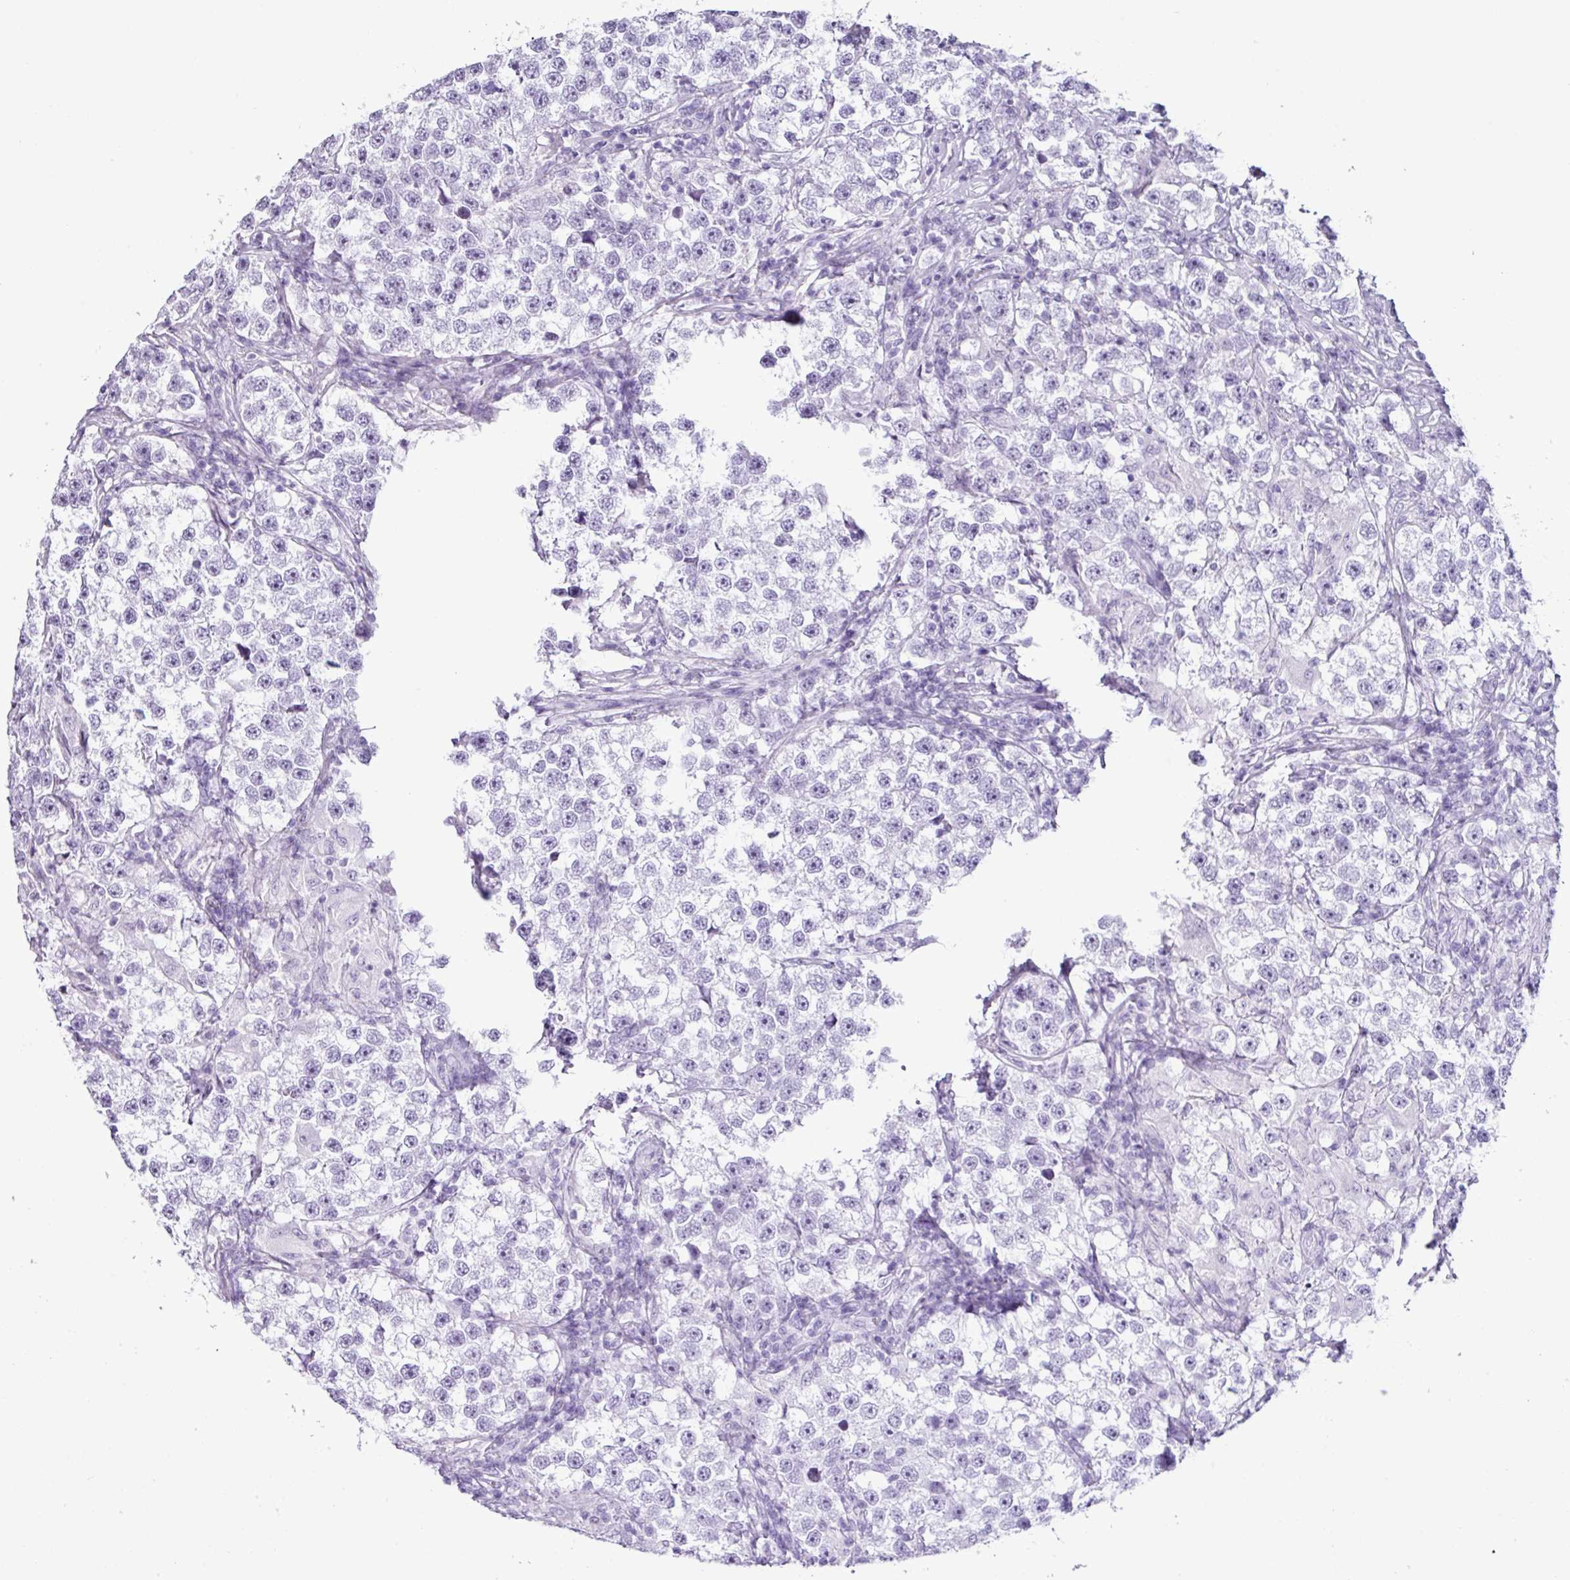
{"staining": {"intensity": "negative", "quantity": "none", "location": "none"}, "tissue": "testis cancer", "cell_type": "Tumor cells", "image_type": "cancer", "snomed": [{"axis": "morphology", "description": "Seminoma, NOS"}, {"axis": "topography", "description": "Testis"}], "caption": "Image shows no protein staining in tumor cells of testis cancer (seminoma) tissue.", "gene": "SCT", "patient": {"sex": "male", "age": 46}}